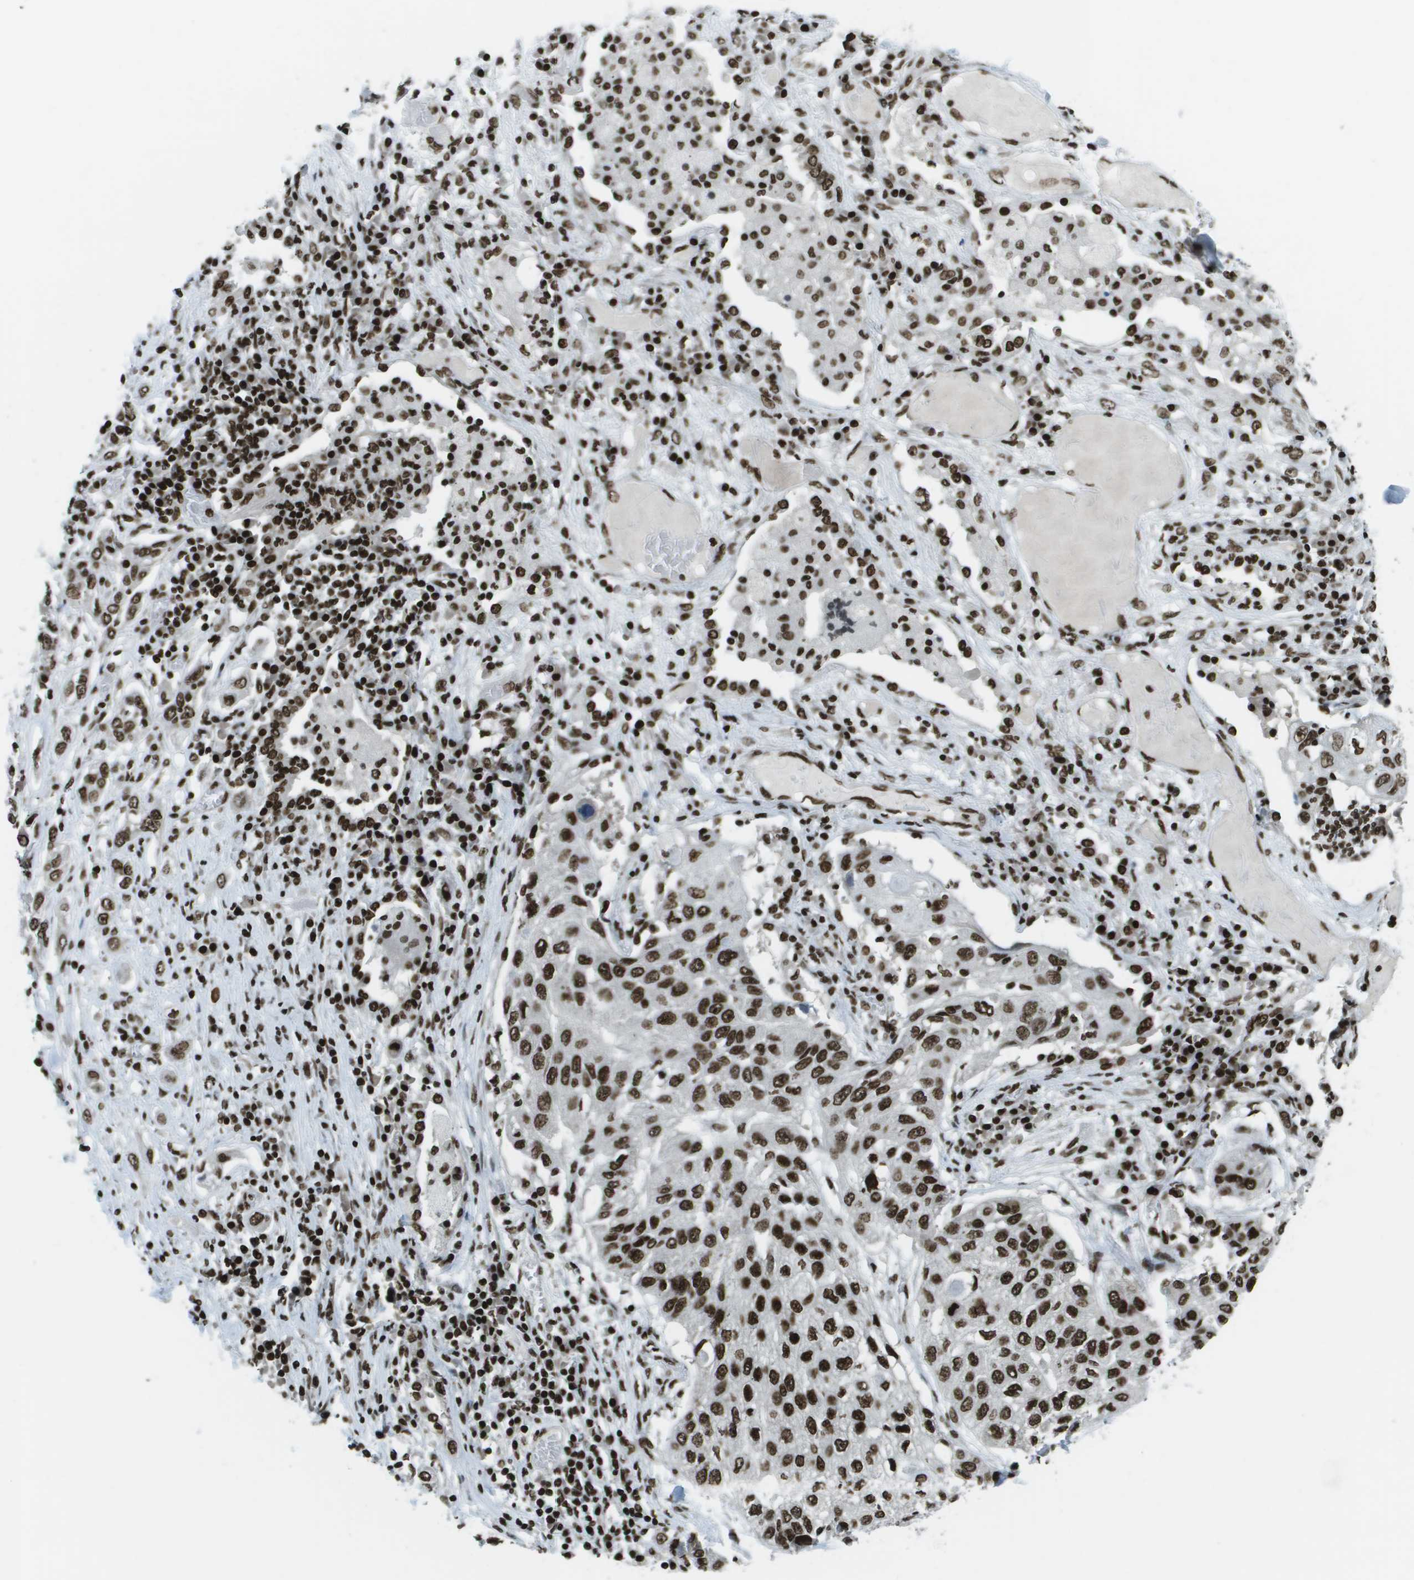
{"staining": {"intensity": "strong", "quantity": ">75%", "location": "nuclear"}, "tissue": "lung cancer", "cell_type": "Tumor cells", "image_type": "cancer", "snomed": [{"axis": "morphology", "description": "Squamous cell carcinoma, NOS"}, {"axis": "topography", "description": "Lung"}], "caption": "A brown stain highlights strong nuclear expression of a protein in lung cancer tumor cells. The staining was performed using DAB, with brown indicating positive protein expression. Nuclei are stained blue with hematoxylin.", "gene": "GLYR1", "patient": {"sex": "male", "age": 71}}